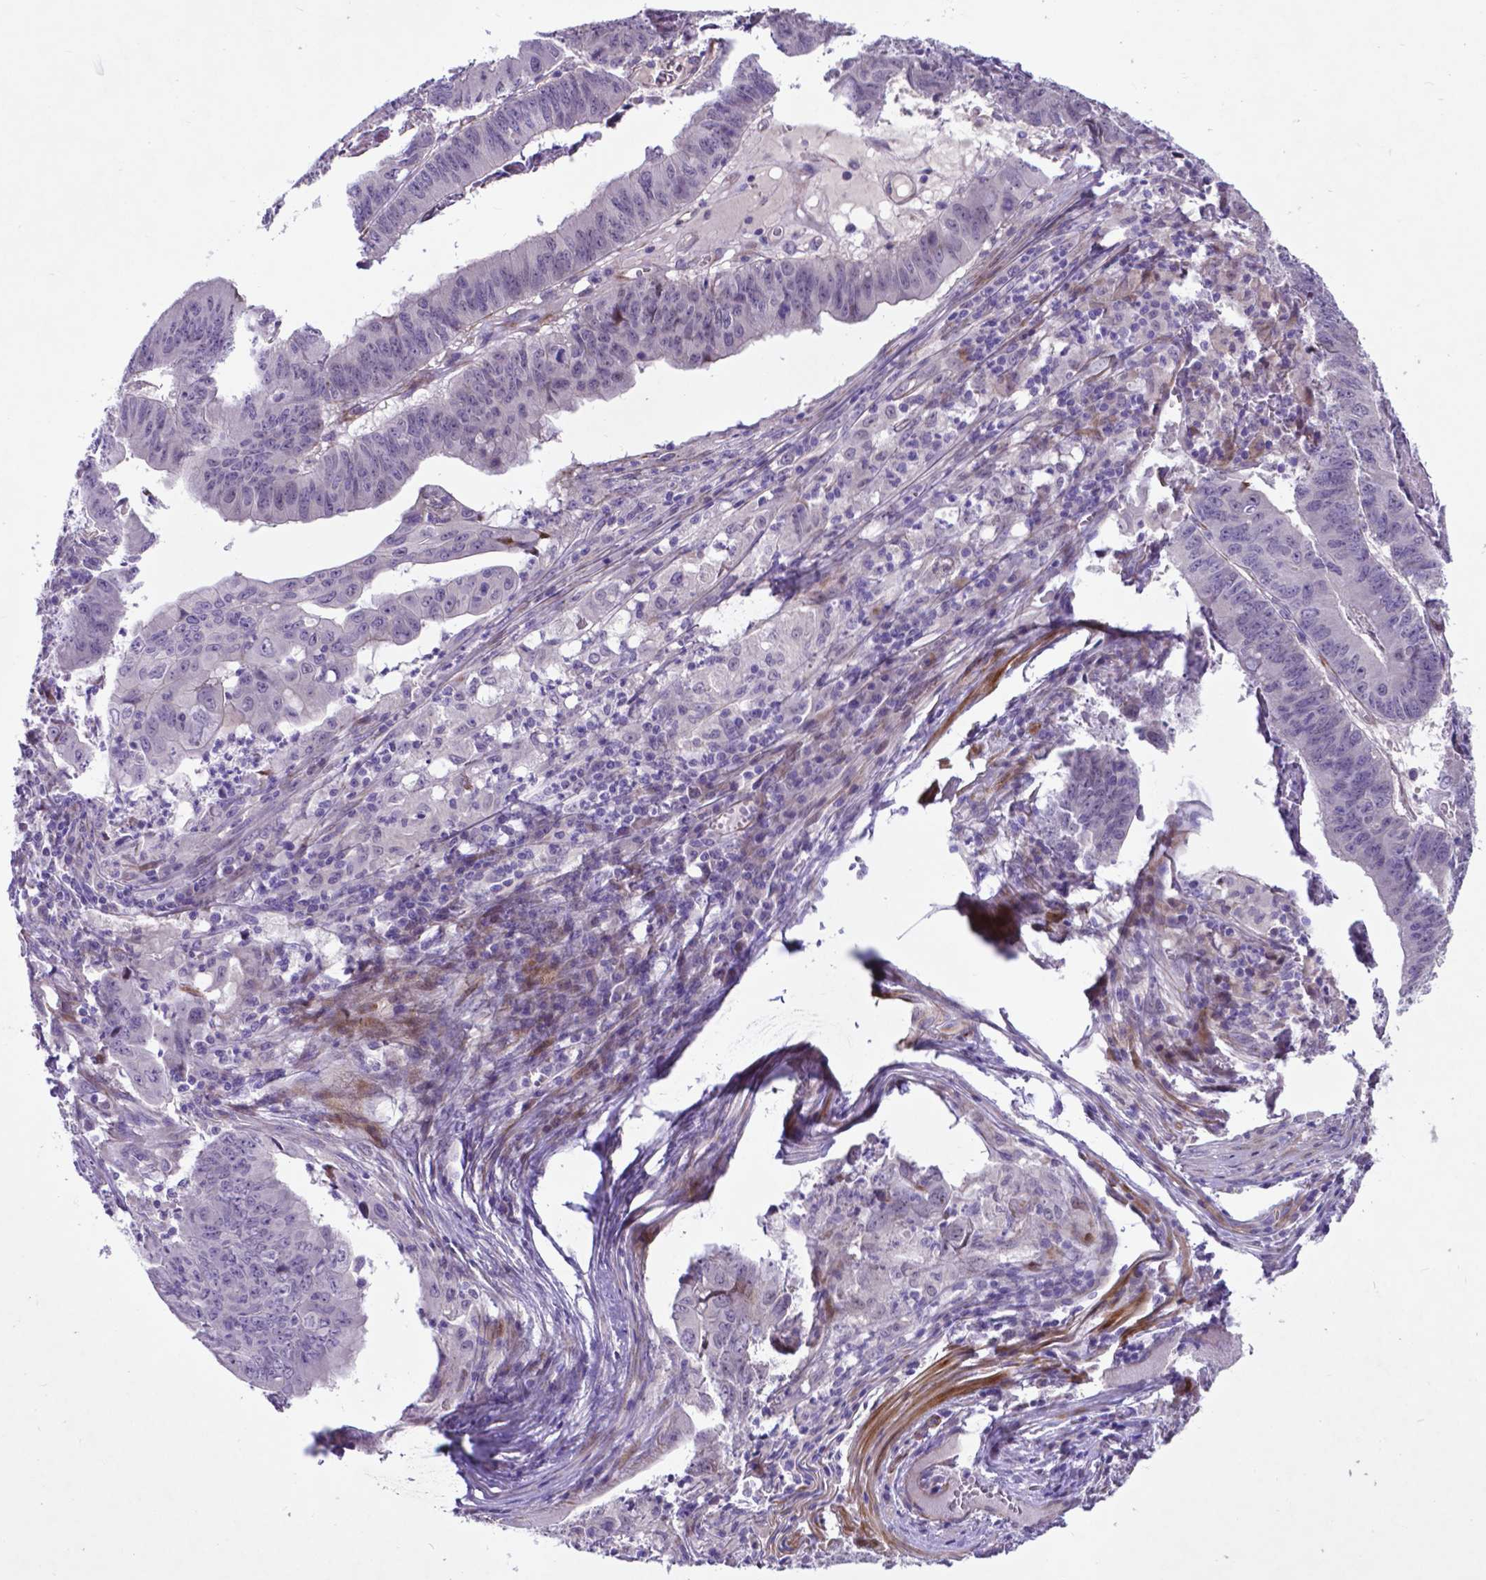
{"staining": {"intensity": "negative", "quantity": "none", "location": "none"}, "tissue": "stomach cancer", "cell_type": "Tumor cells", "image_type": "cancer", "snomed": [{"axis": "morphology", "description": "Adenocarcinoma, NOS"}, {"axis": "topography", "description": "Stomach, lower"}], "caption": "Immunohistochemical staining of stomach cancer reveals no significant staining in tumor cells.", "gene": "PFKFB4", "patient": {"sex": "male", "age": 77}}